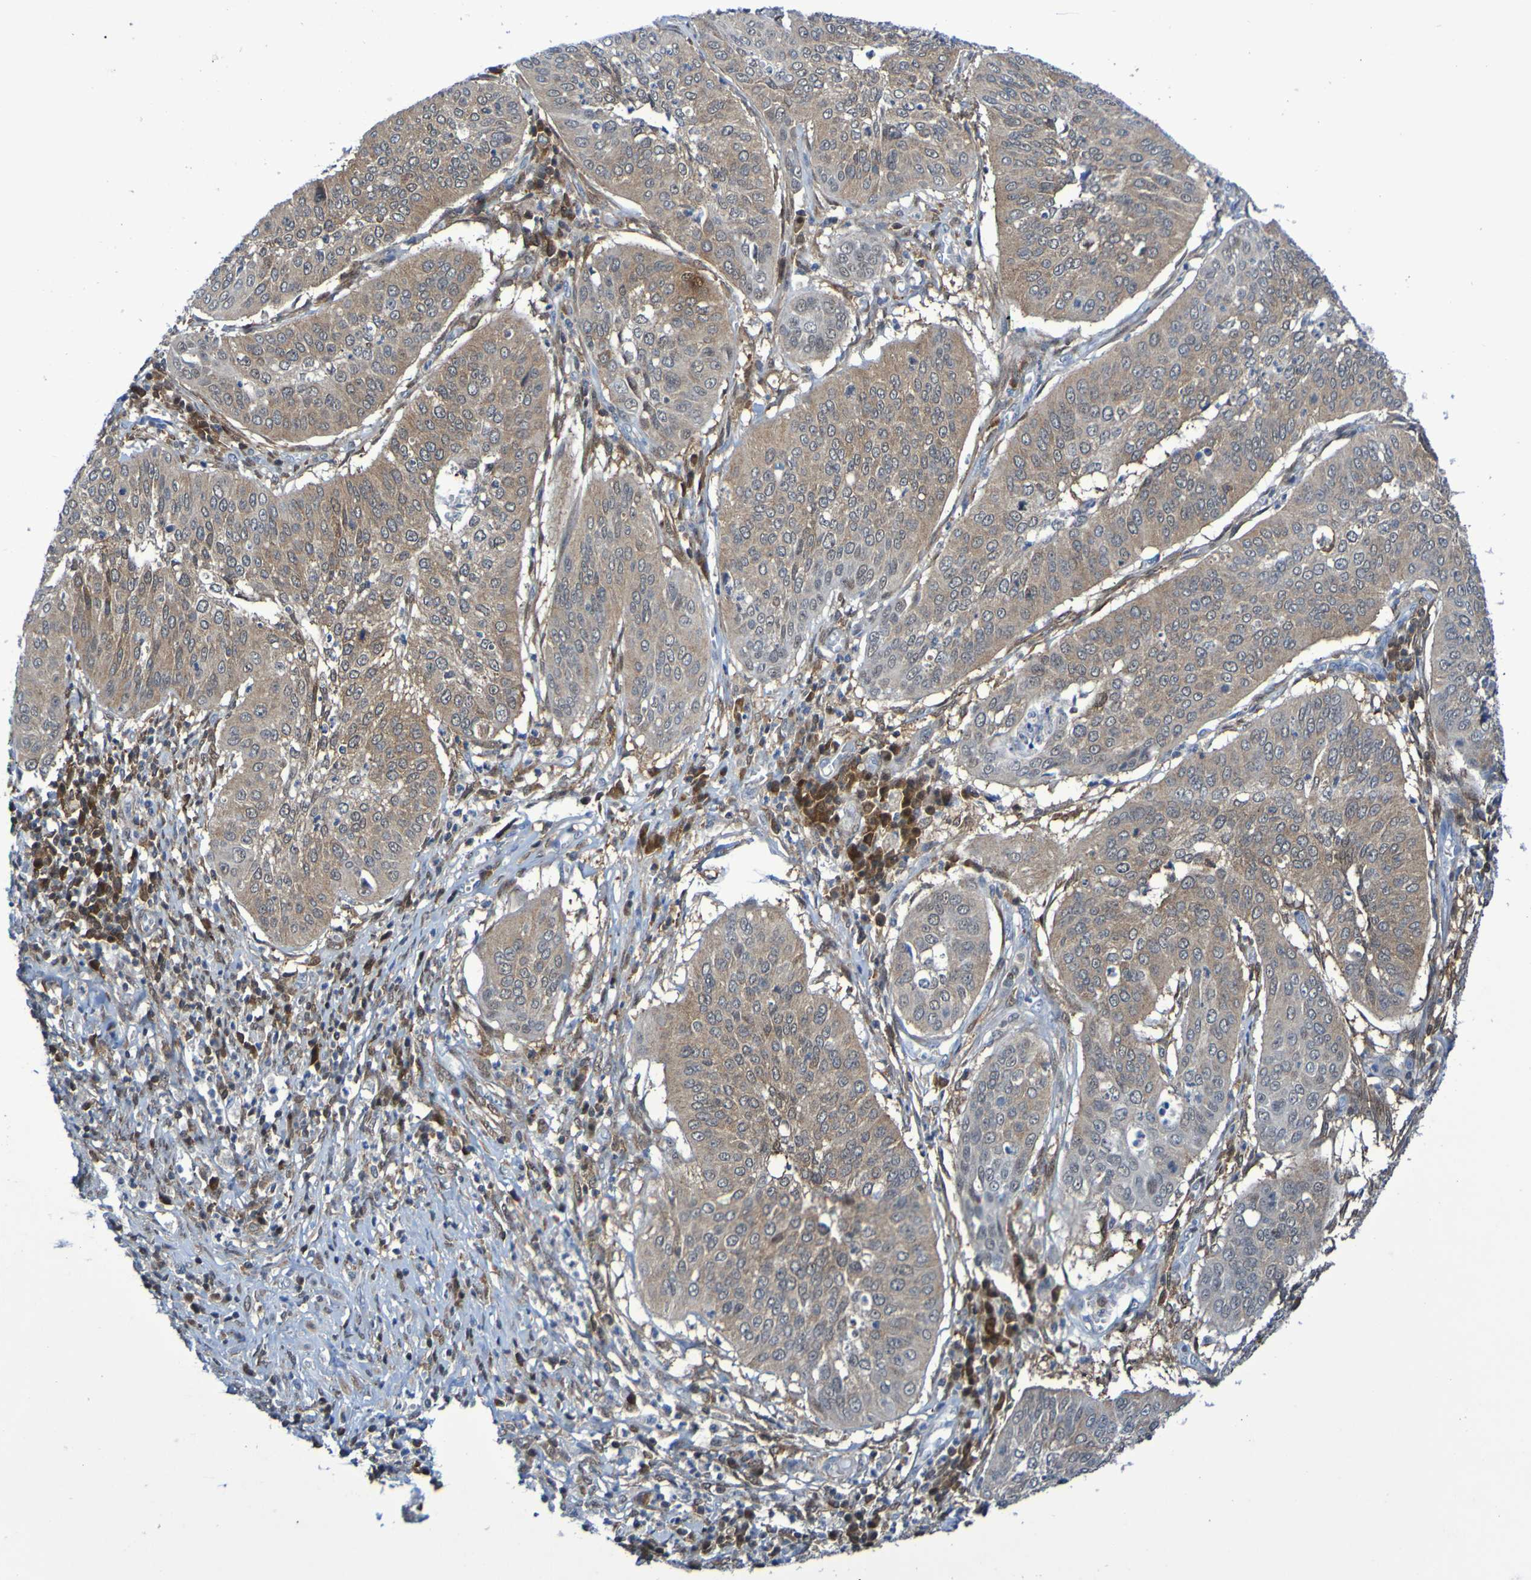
{"staining": {"intensity": "weak", "quantity": ">75%", "location": "cytoplasmic/membranous"}, "tissue": "cervical cancer", "cell_type": "Tumor cells", "image_type": "cancer", "snomed": [{"axis": "morphology", "description": "Normal tissue, NOS"}, {"axis": "morphology", "description": "Squamous cell carcinoma, NOS"}, {"axis": "topography", "description": "Cervix"}], "caption": "Protein expression analysis of human squamous cell carcinoma (cervical) reveals weak cytoplasmic/membranous positivity in approximately >75% of tumor cells.", "gene": "ATIC", "patient": {"sex": "female", "age": 39}}